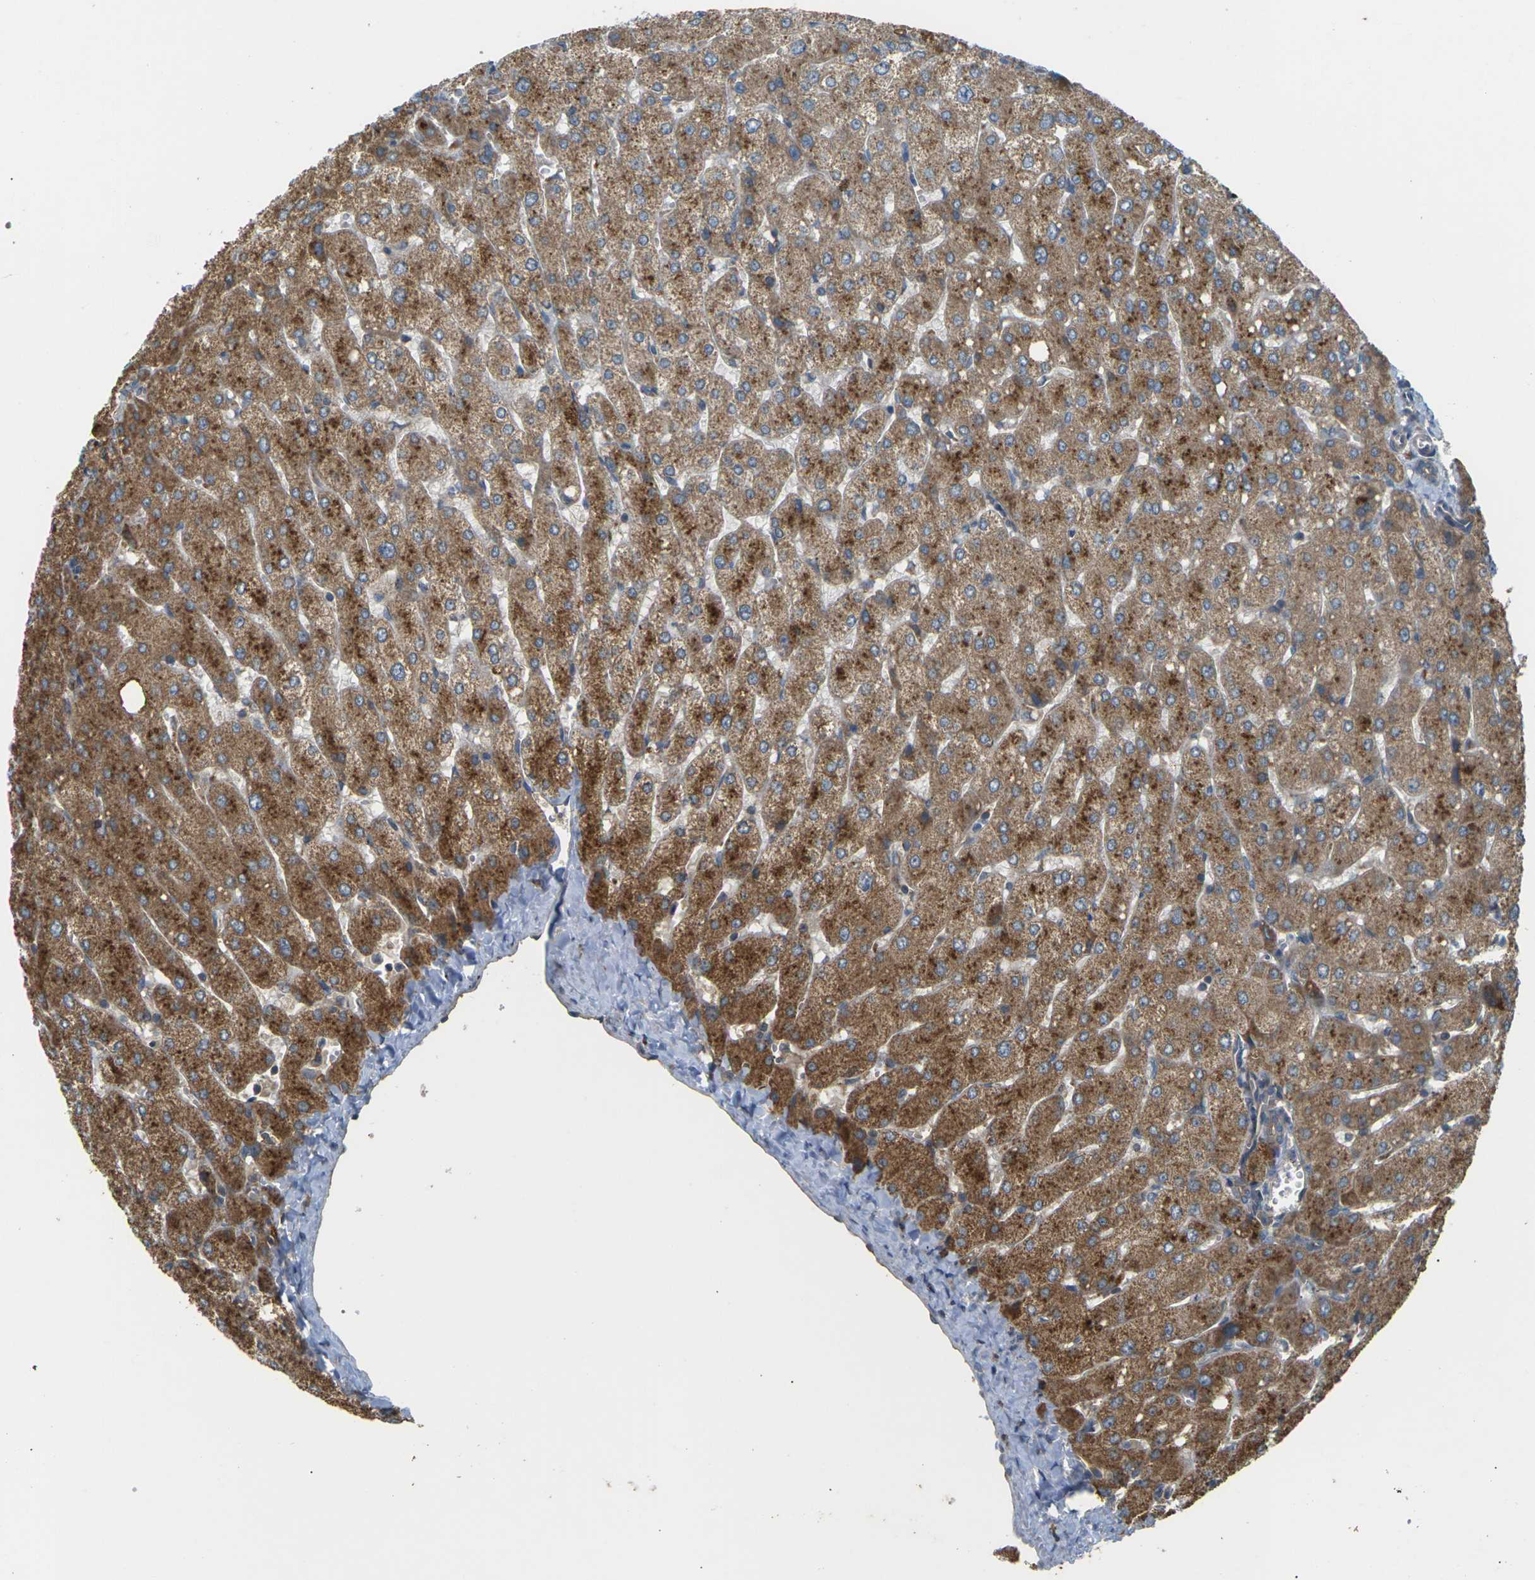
{"staining": {"intensity": "moderate", "quantity": ">75%", "location": "cytoplasmic/membranous"}, "tissue": "liver", "cell_type": "Cholangiocytes", "image_type": "normal", "snomed": [{"axis": "morphology", "description": "Normal tissue, NOS"}, {"axis": "topography", "description": "Liver"}], "caption": "Liver stained with DAB IHC demonstrates medium levels of moderate cytoplasmic/membranous staining in approximately >75% of cholangiocytes.", "gene": "KSR1", "patient": {"sex": "male", "age": 55}}